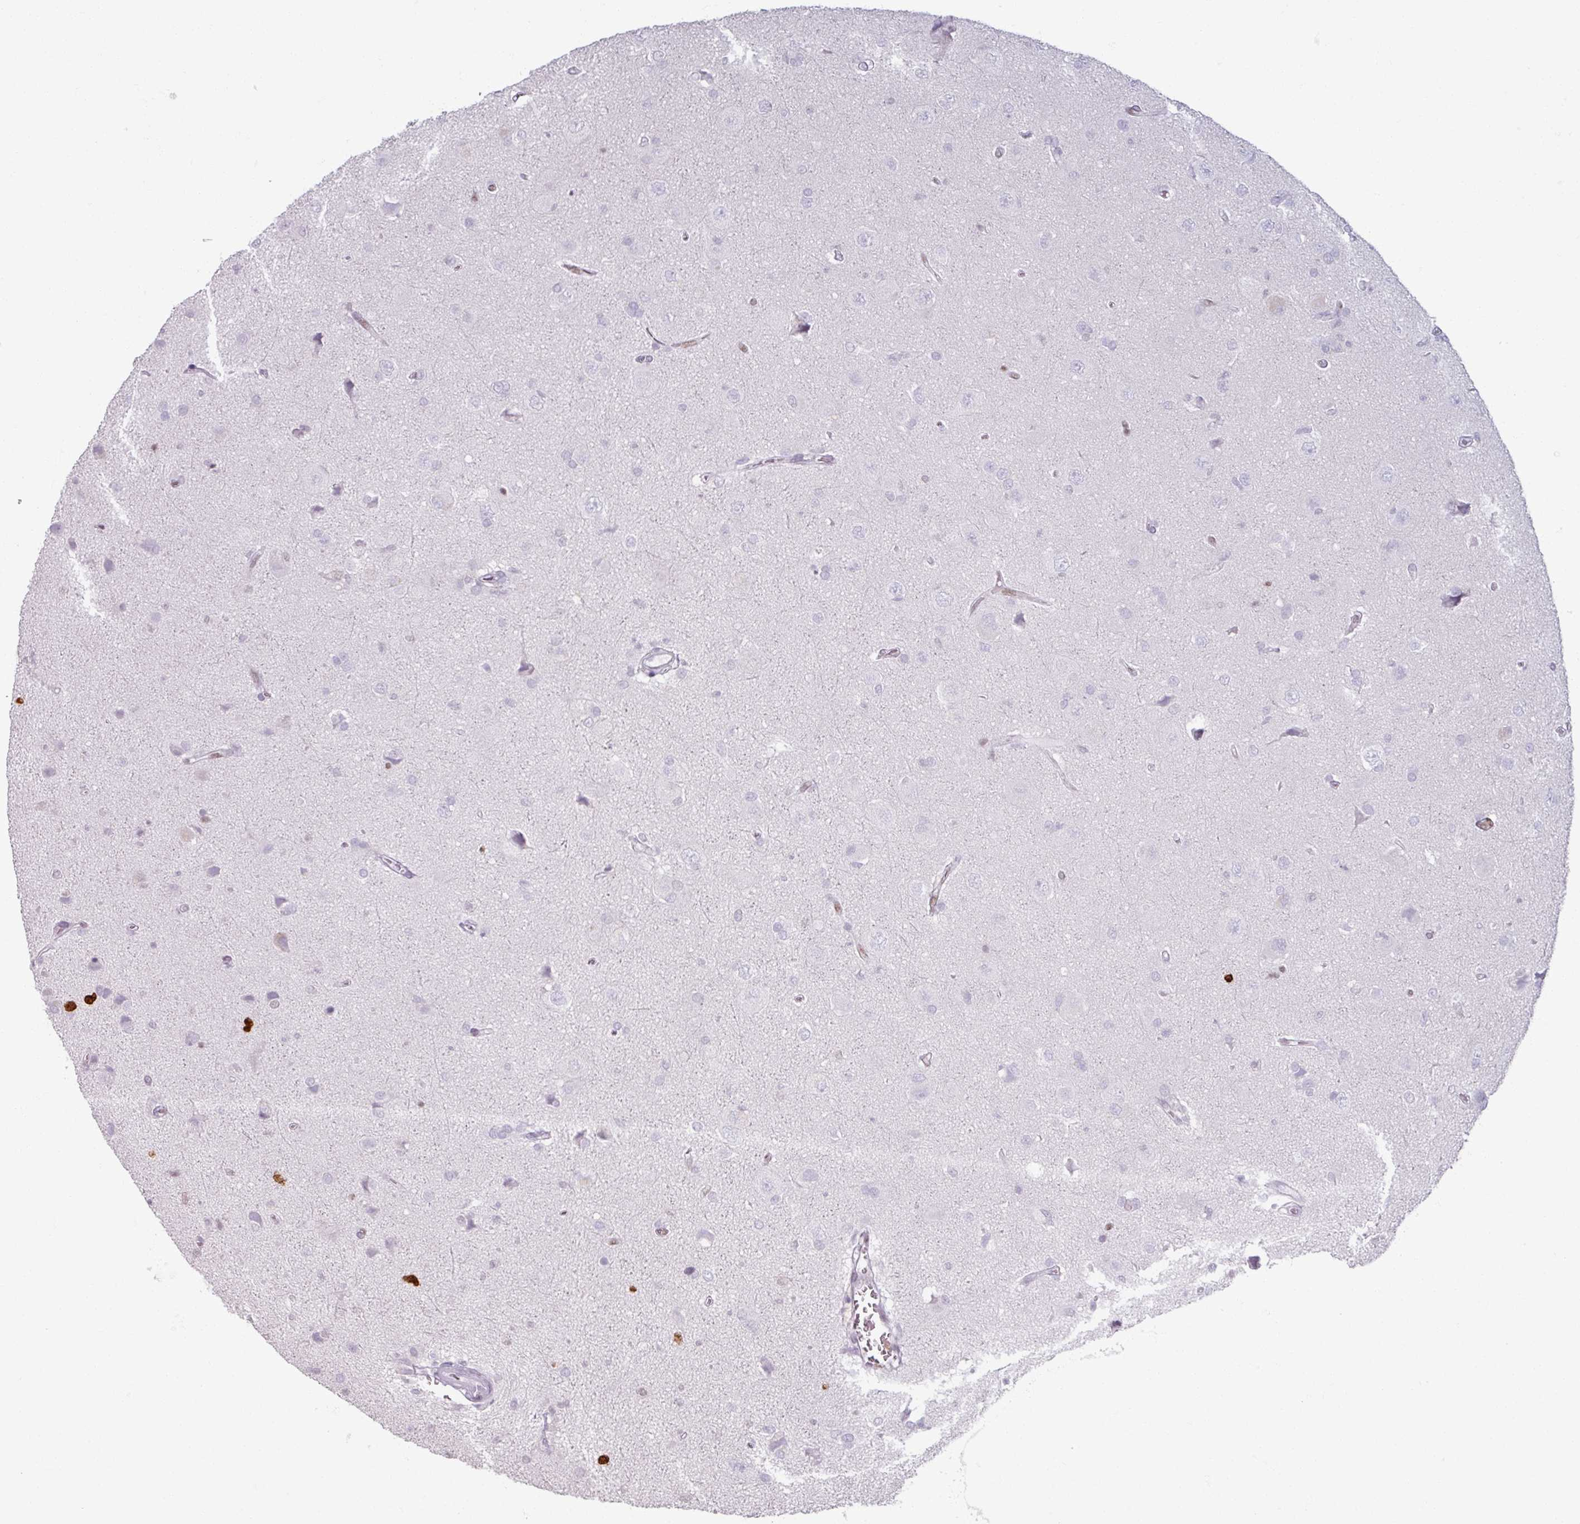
{"staining": {"intensity": "strong", "quantity": "<25%", "location": "nuclear"}, "tissue": "glioma", "cell_type": "Tumor cells", "image_type": "cancer", "snomed": [{"axis": "morphology", "description": "Glioma, malignant, High grade"}, {"axis": "topography", "description": "Brain"}], "caption": "IHC micrograph of neoplastic tissue: glioma stained using IHC exhibits medium levels of strong protein expression localized specifically in the nuclear of tumor cells, appearing as a nuclear brown color.", "gene": "ATAD2", "patient": {"sex": "female", "age": 57}}